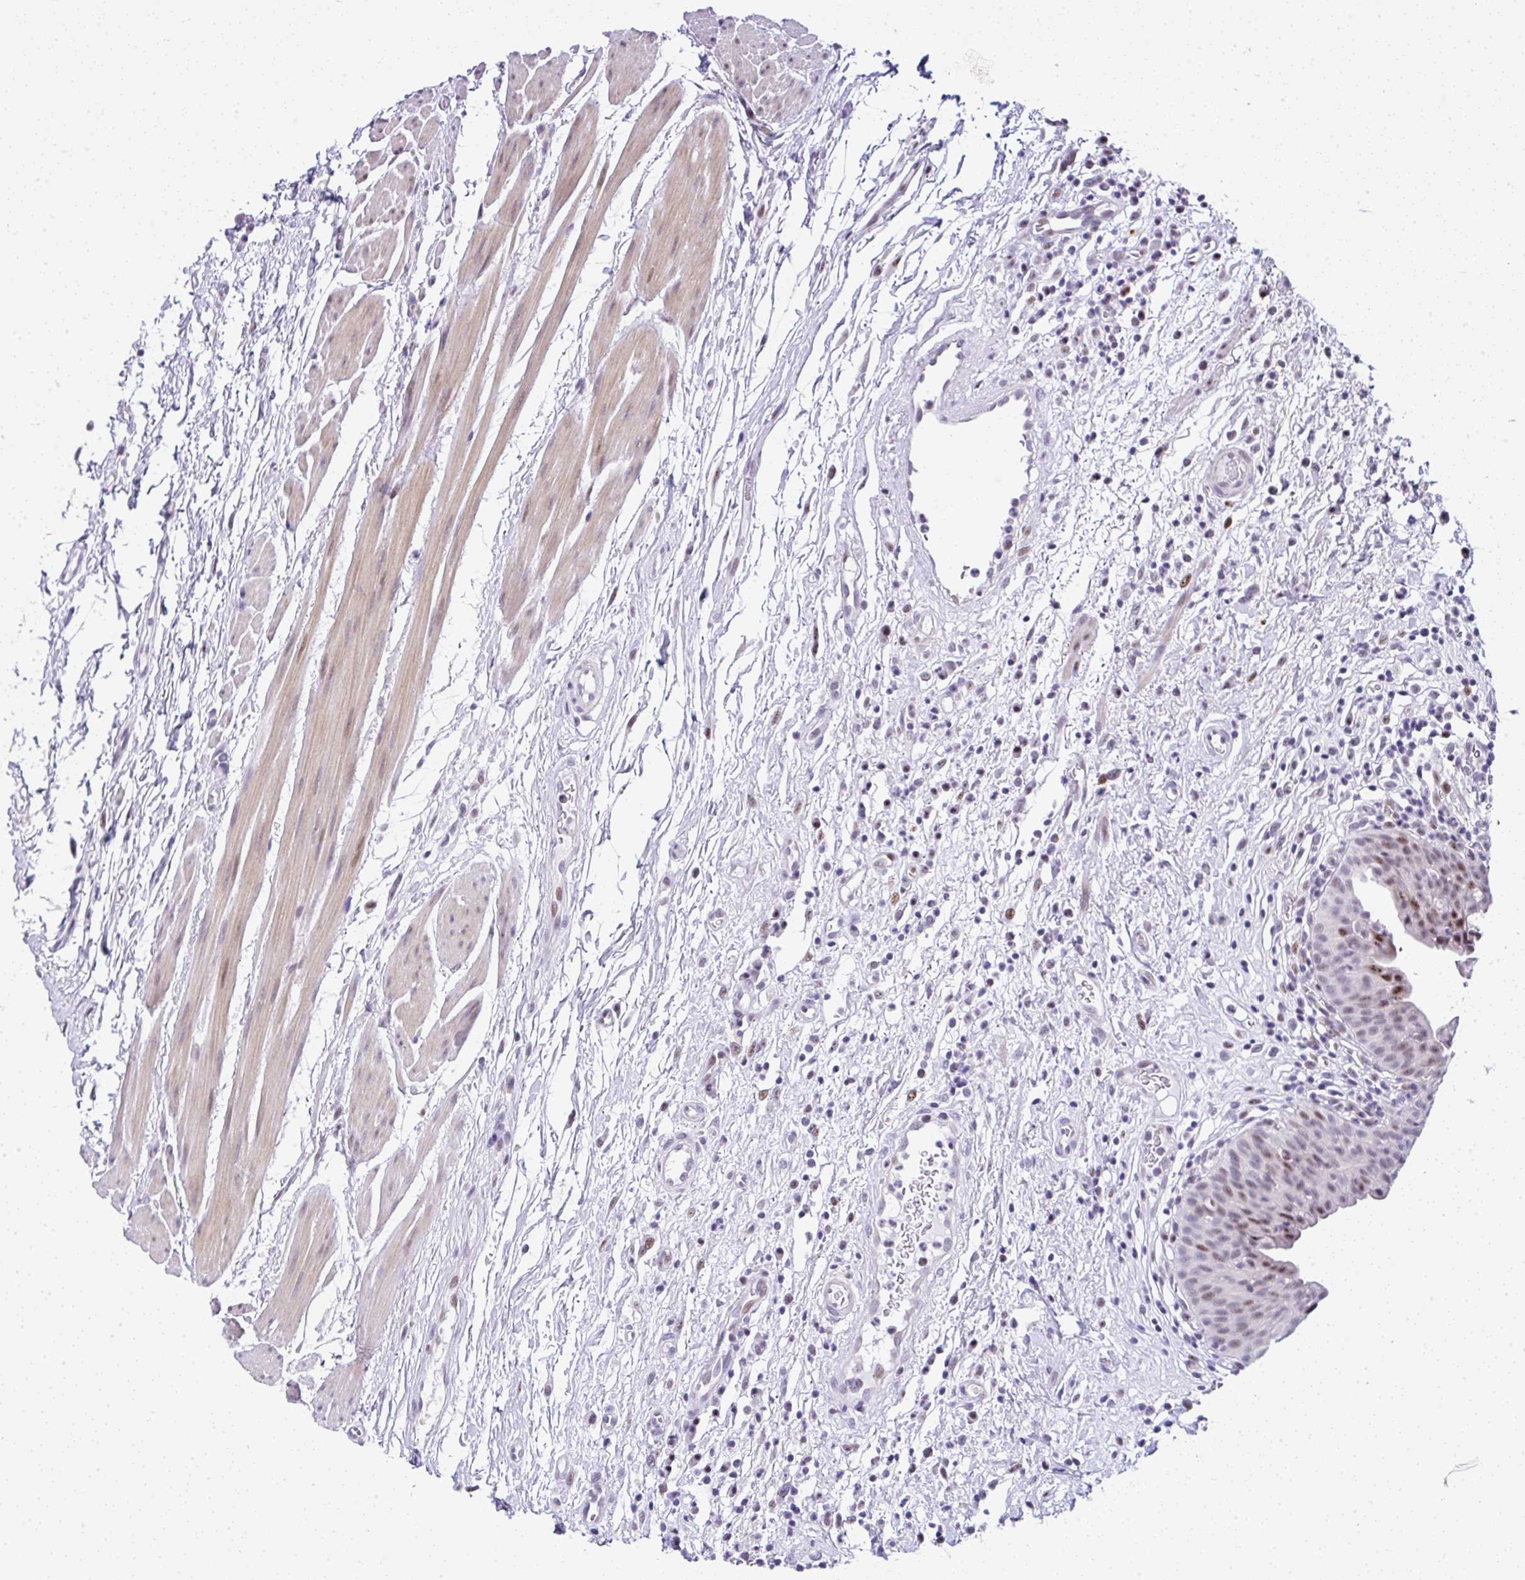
{"staining": {"intensity": "moderate", "quantity": "25%-75%", "location": "nuclear"}, "tissue": "urinary bladder", "cell_type": "Urothelial cells", "image_type": "normal", "snomed": [{"axis": "morphology", "description": "Normal tissue, NOS"}, {"axis": "morphology", "description": "Inflammation, NOS"}, {"axis": "topography", "description": "Urinary bladder"}], "caption": "Immunohistochemistry (IHC) of normal human urinary bladder demonstrates medium levels of moderate nuclear expression in about 25%-75% of urothelial cells. (Stains: DAB (3,3'-diaminobenzidine) in brown, nuclei in blue, Microscopy: brightfield microscopy at high magnification).", "gene": "NR1D2", "patient": {"sex": "male", "age": 57}}